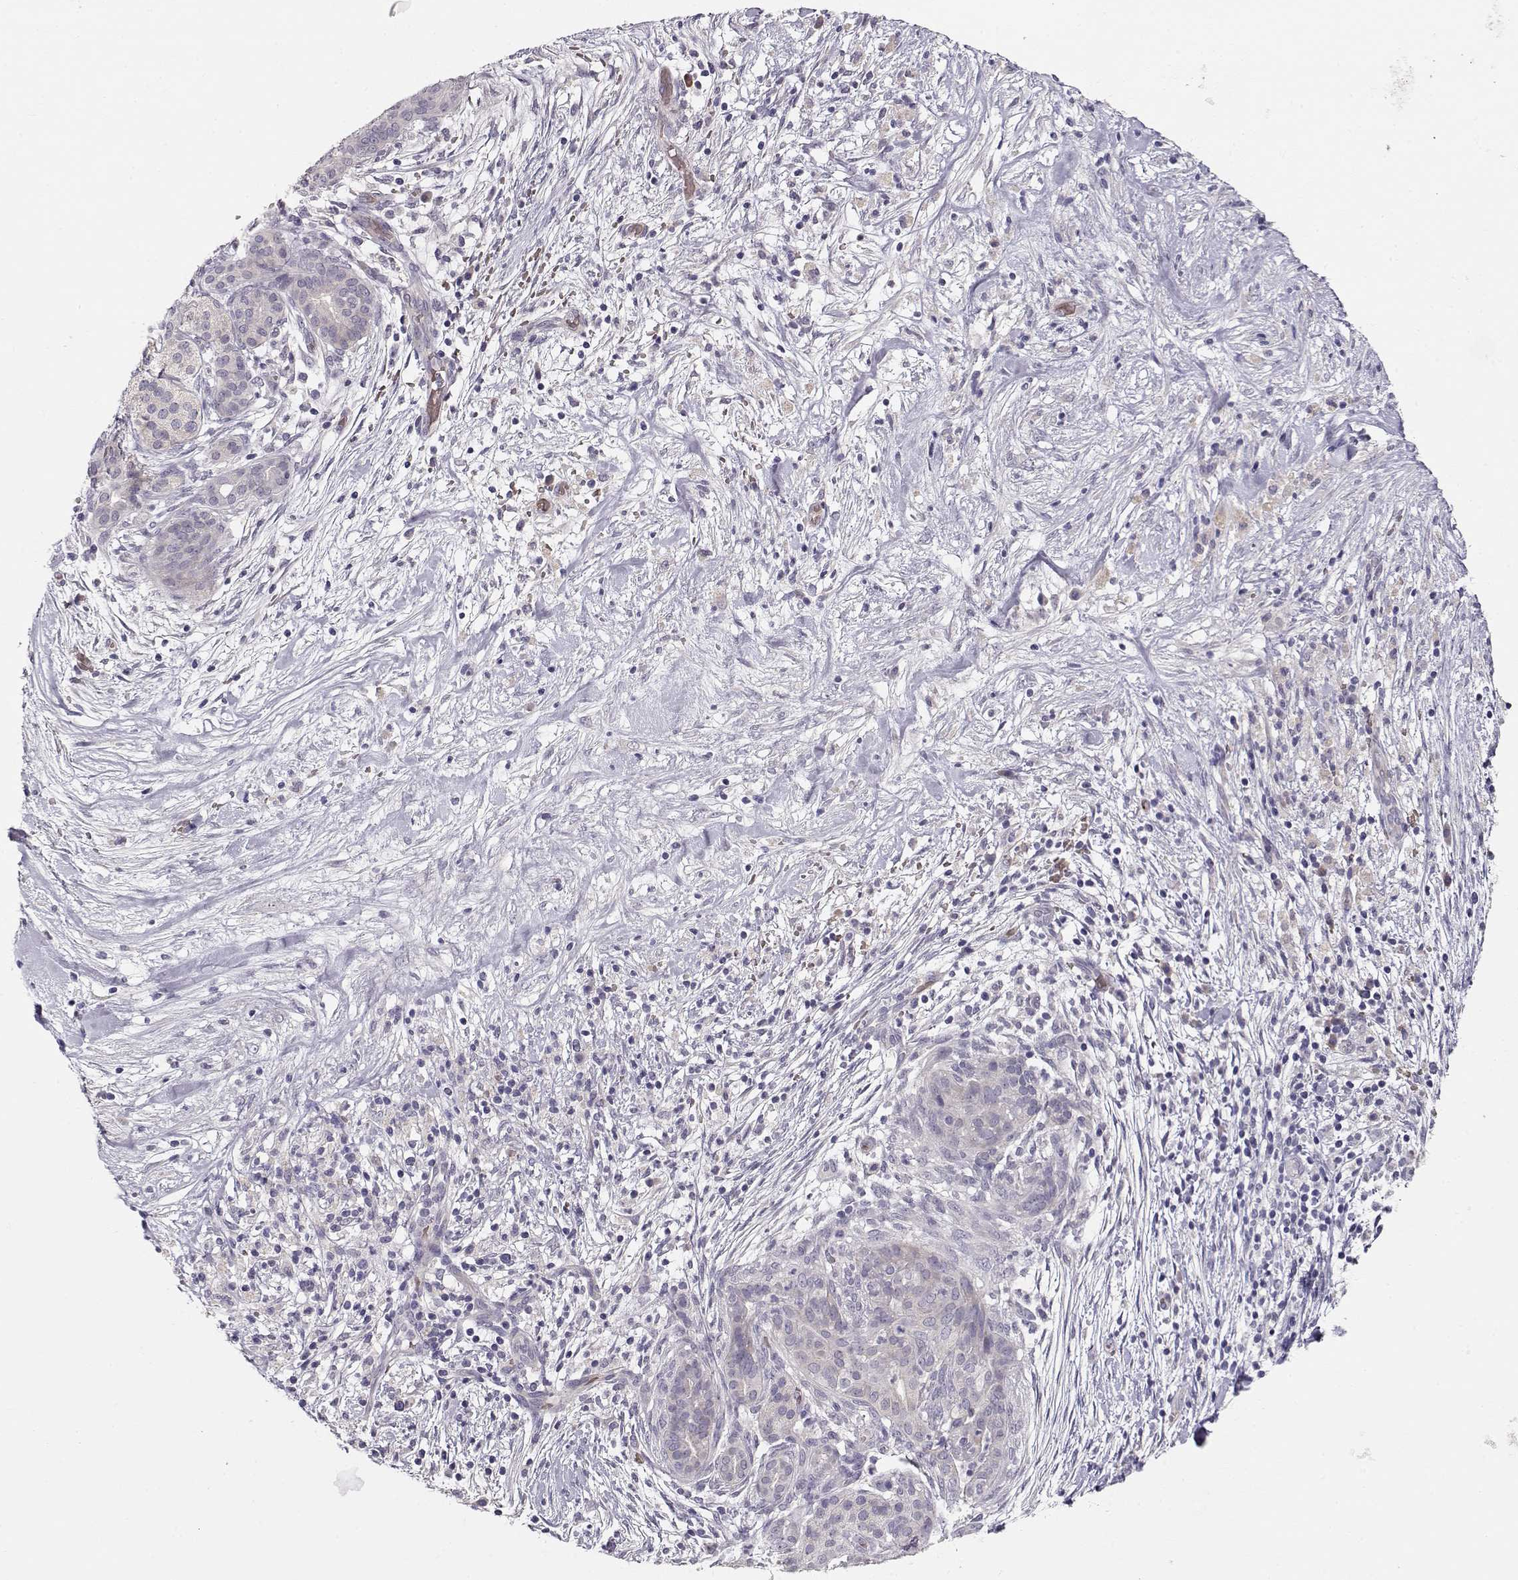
{"staining": {"intensity": "negative", "quantity": "none", "location": "none"}, "tissue": "pancreatic cancer", "cell_type": "Tumor cells", "image_type": "cancer", "snomed": [{"axis": "morphology", "description": "Adenocarcinoma, NOS"}, {"axis": "topography", "description": "Pancreas"}], "caption": "Immunohistochemical staining of pancreatic cancer shows no significant positivity in tumor cells. (DAB (3,3'-diaminobenzidine) immunohistochemistry (IHC) visualized using brightfield microscopy, high magnification).", "gene": "TTC26", "patient": {"sex": "male", "age": 44}}